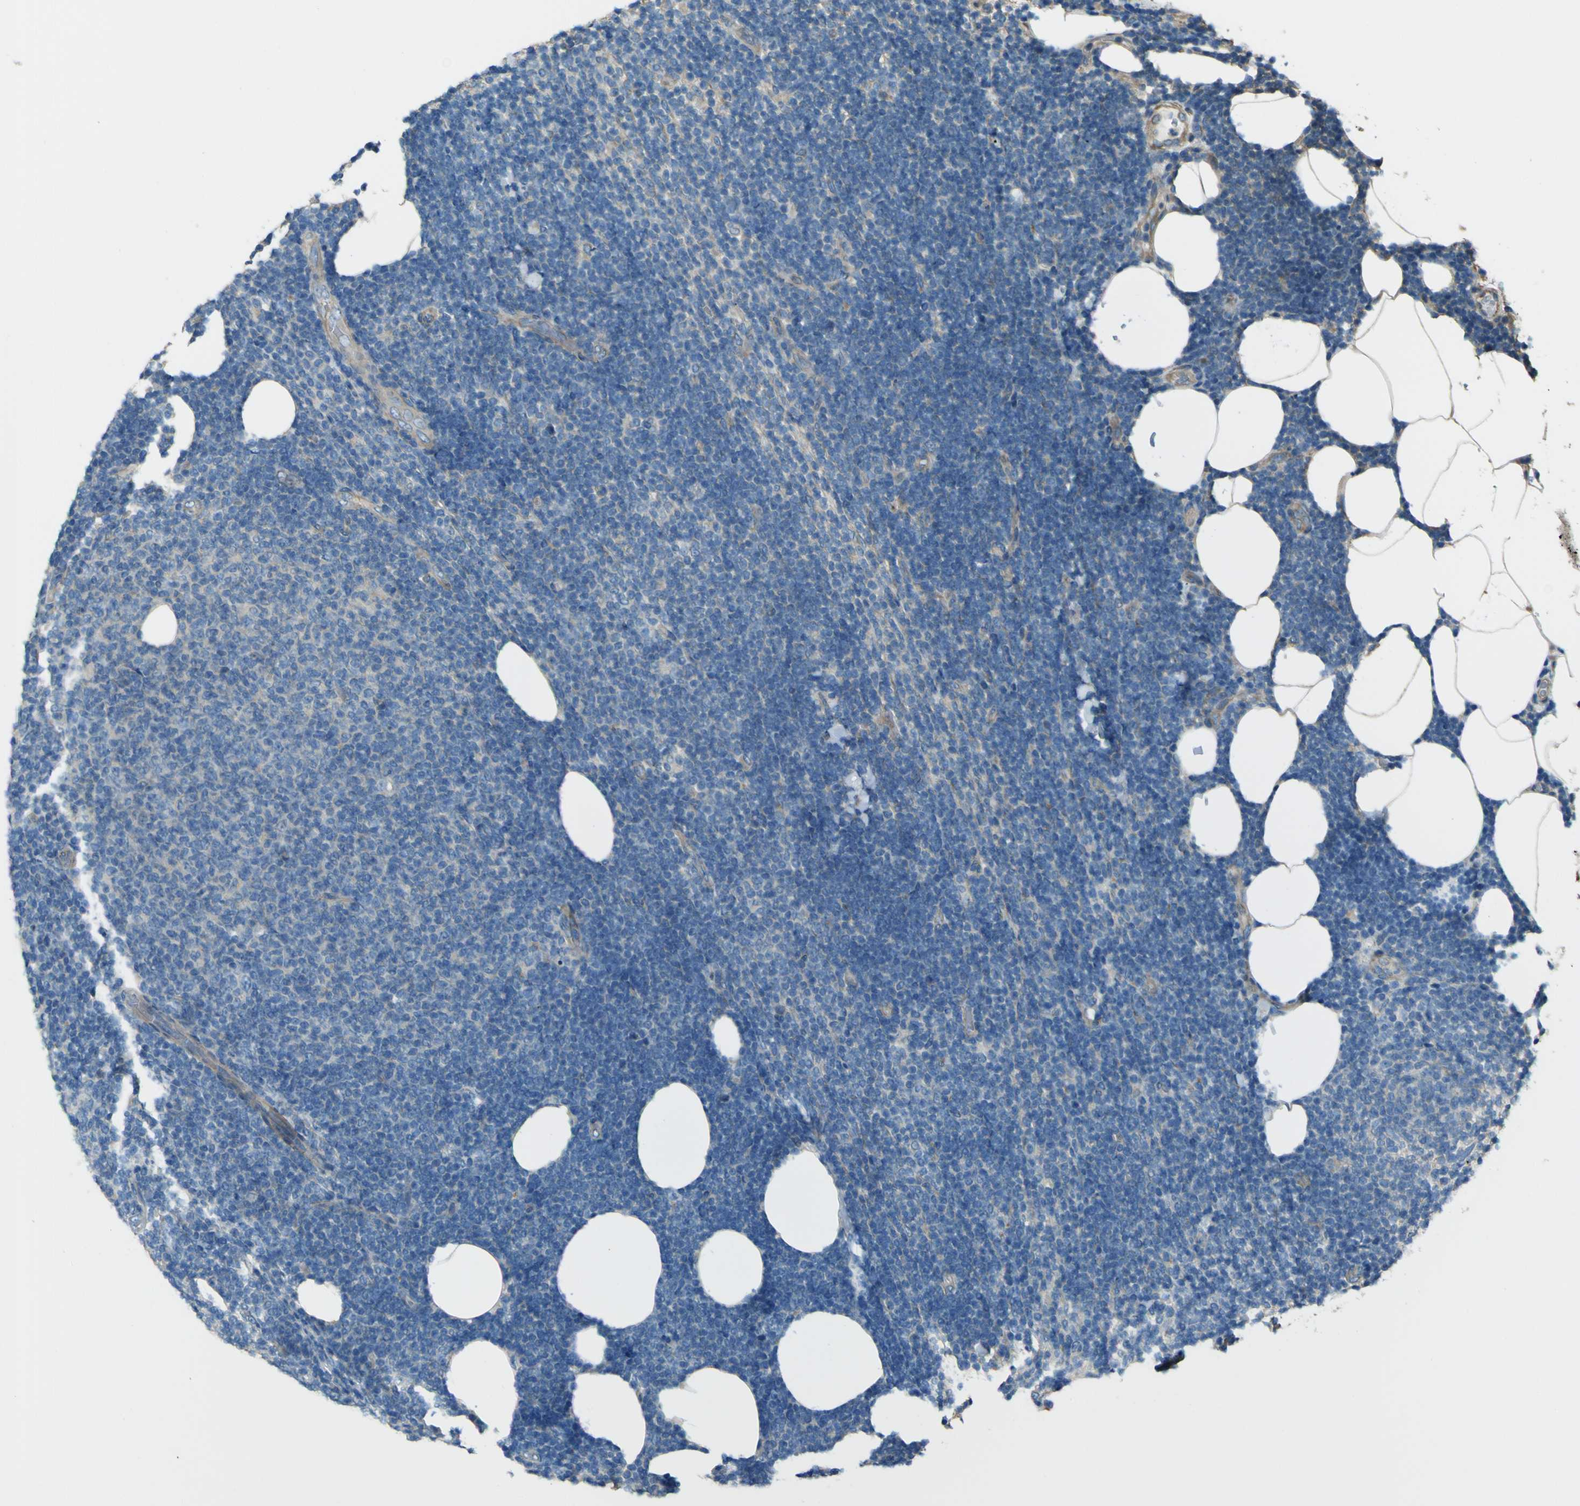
{"staining": {"intensity": "negative", "quantity": "none", "location": "none"}, "tissue": "lymphoma", "cell_type": "Tumor cells", "image_type": "cancer", "snomed": [{"axis": "morphology", "description": "Malignant lymphoma, non-Hodgkin's type, Low grade"}, {"axis": "topography", "description": "Lymph node"}], "caption": "DAB (3,3'-diaminobenzidine) immunohistochemical staining of lymphoma displays no significant expression in tumor cells.", "gene": "NAALADL2", "patient": {"sex": "male", "age": 66}}